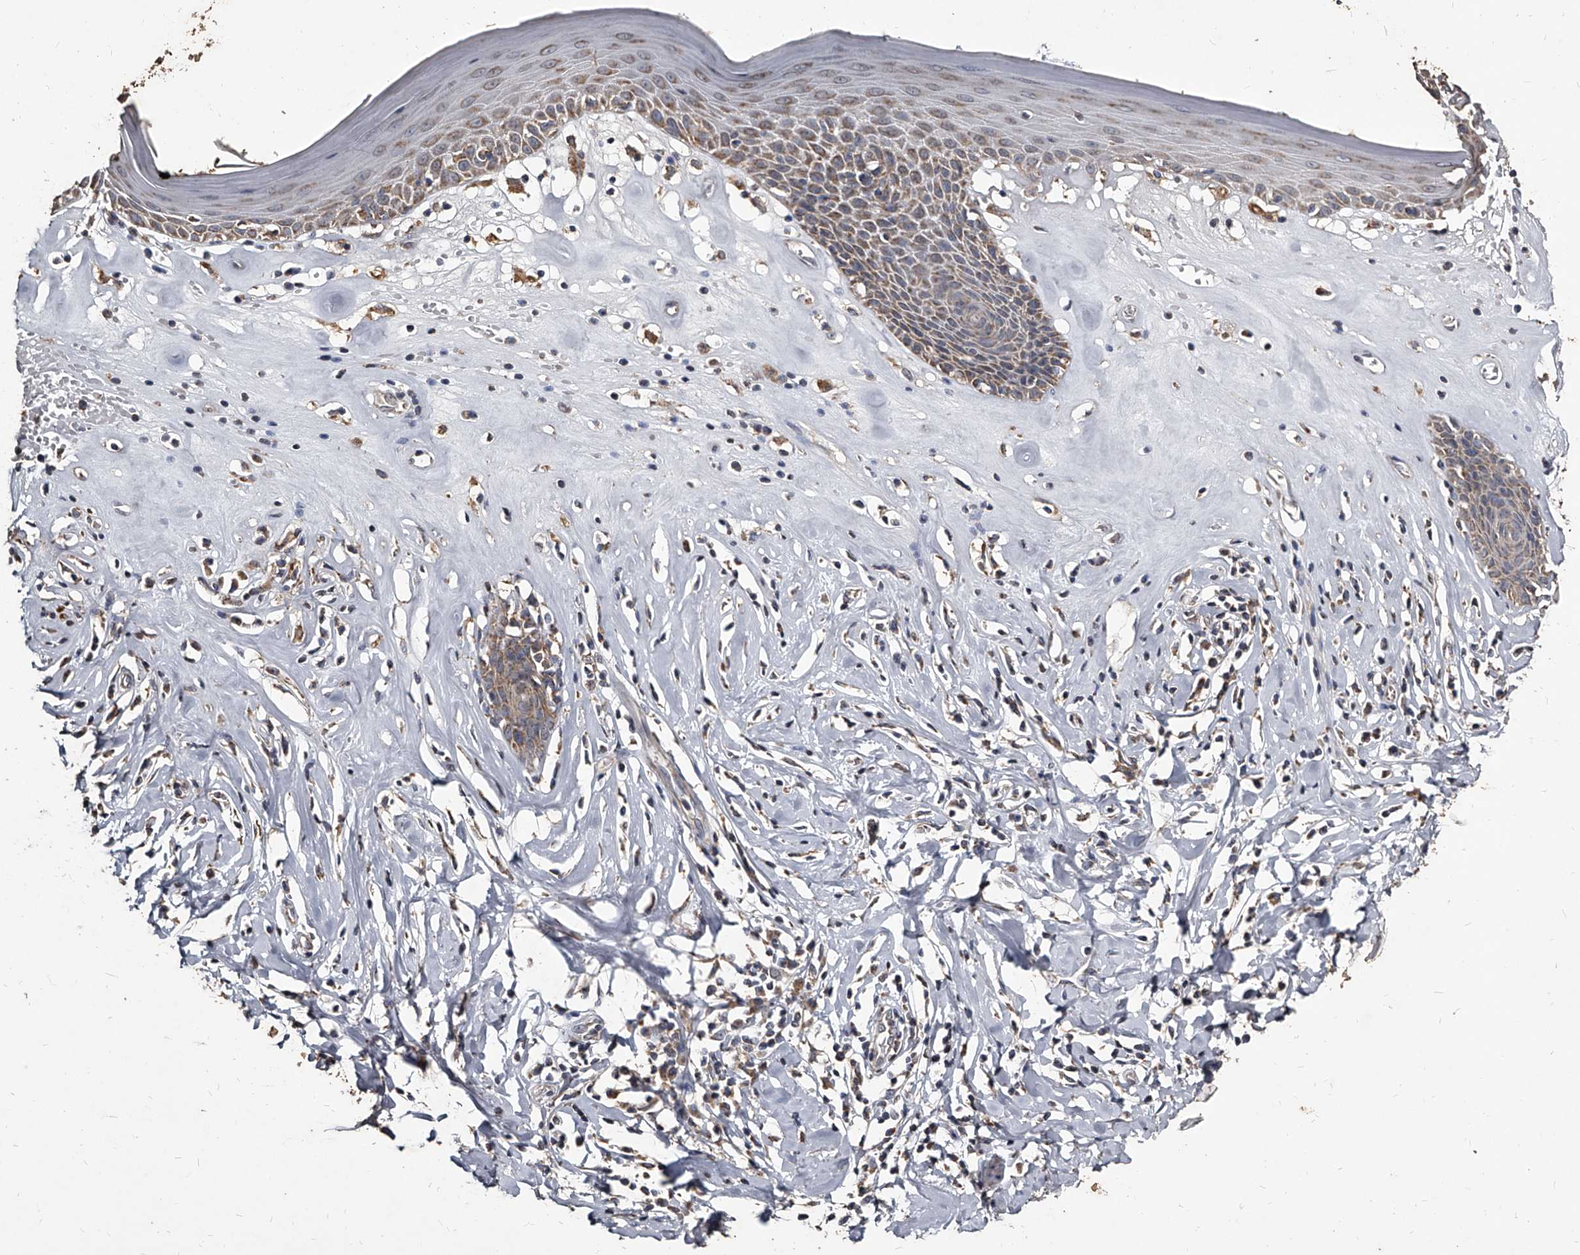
{"staining": {"intensity": "moderate", "quantity": ">75%", "location": "cytoplasmic/membranous"}, "tissue": "skin", "cell_type": "Epidermal cells", "image_type": "normal", "snomed": [{"axis": "morphology", "description": "Normal tissue, NOS"}, {"axis": "morphology", "description": "Inflammation, NOS"}, {"axis": "topography", "description": "Vulva"}], "caption": "Normal skin demonstrates moderate cytoplasmic/membranous positivity in about >75% of epidermal cells (IHC, brightfield microscopy, high magnification)..", "gene": "GPR183", "patient": {"sex": "female", "age": 84}}